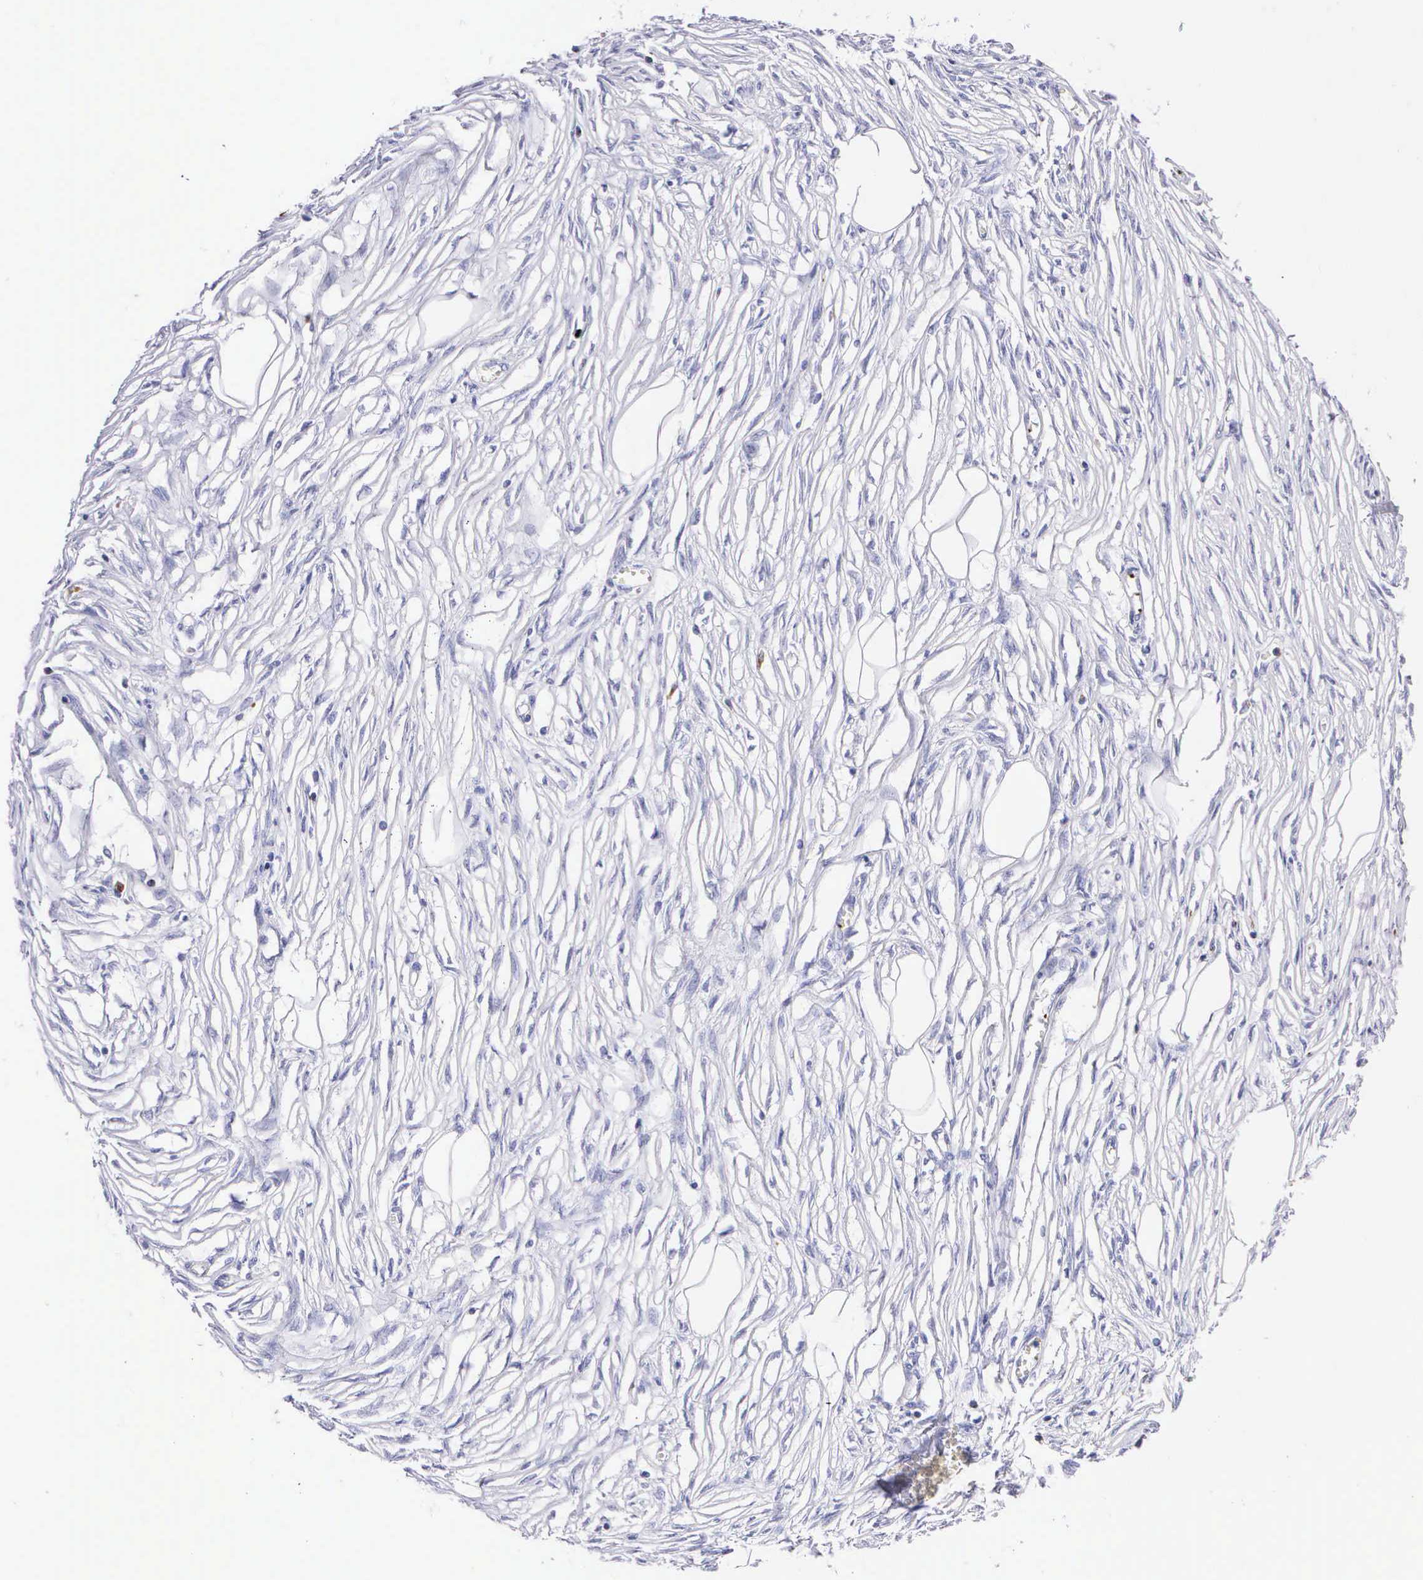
{"staining": {"intensity": "negative", "quantity": "none", "location": "none"}, "tissue": "adipose tissue", "cell_type": "Adipocytes", "image_type": "normal", "snomed": [{"axis": "morphology", "description": "Normal tissue, NOS"}, {"axis": "morphology", "description": "Sarcoma, NOS"}, {"axis": "topography", "description": "Skin"}, {"axis": "topography", "description": "Soft tissue"}], "caption": "IHC of normal adipose tissue reveals no positivity in adipocytes.", "gene": "SRGN", "patient": {"sex": "female", "age": 51}}